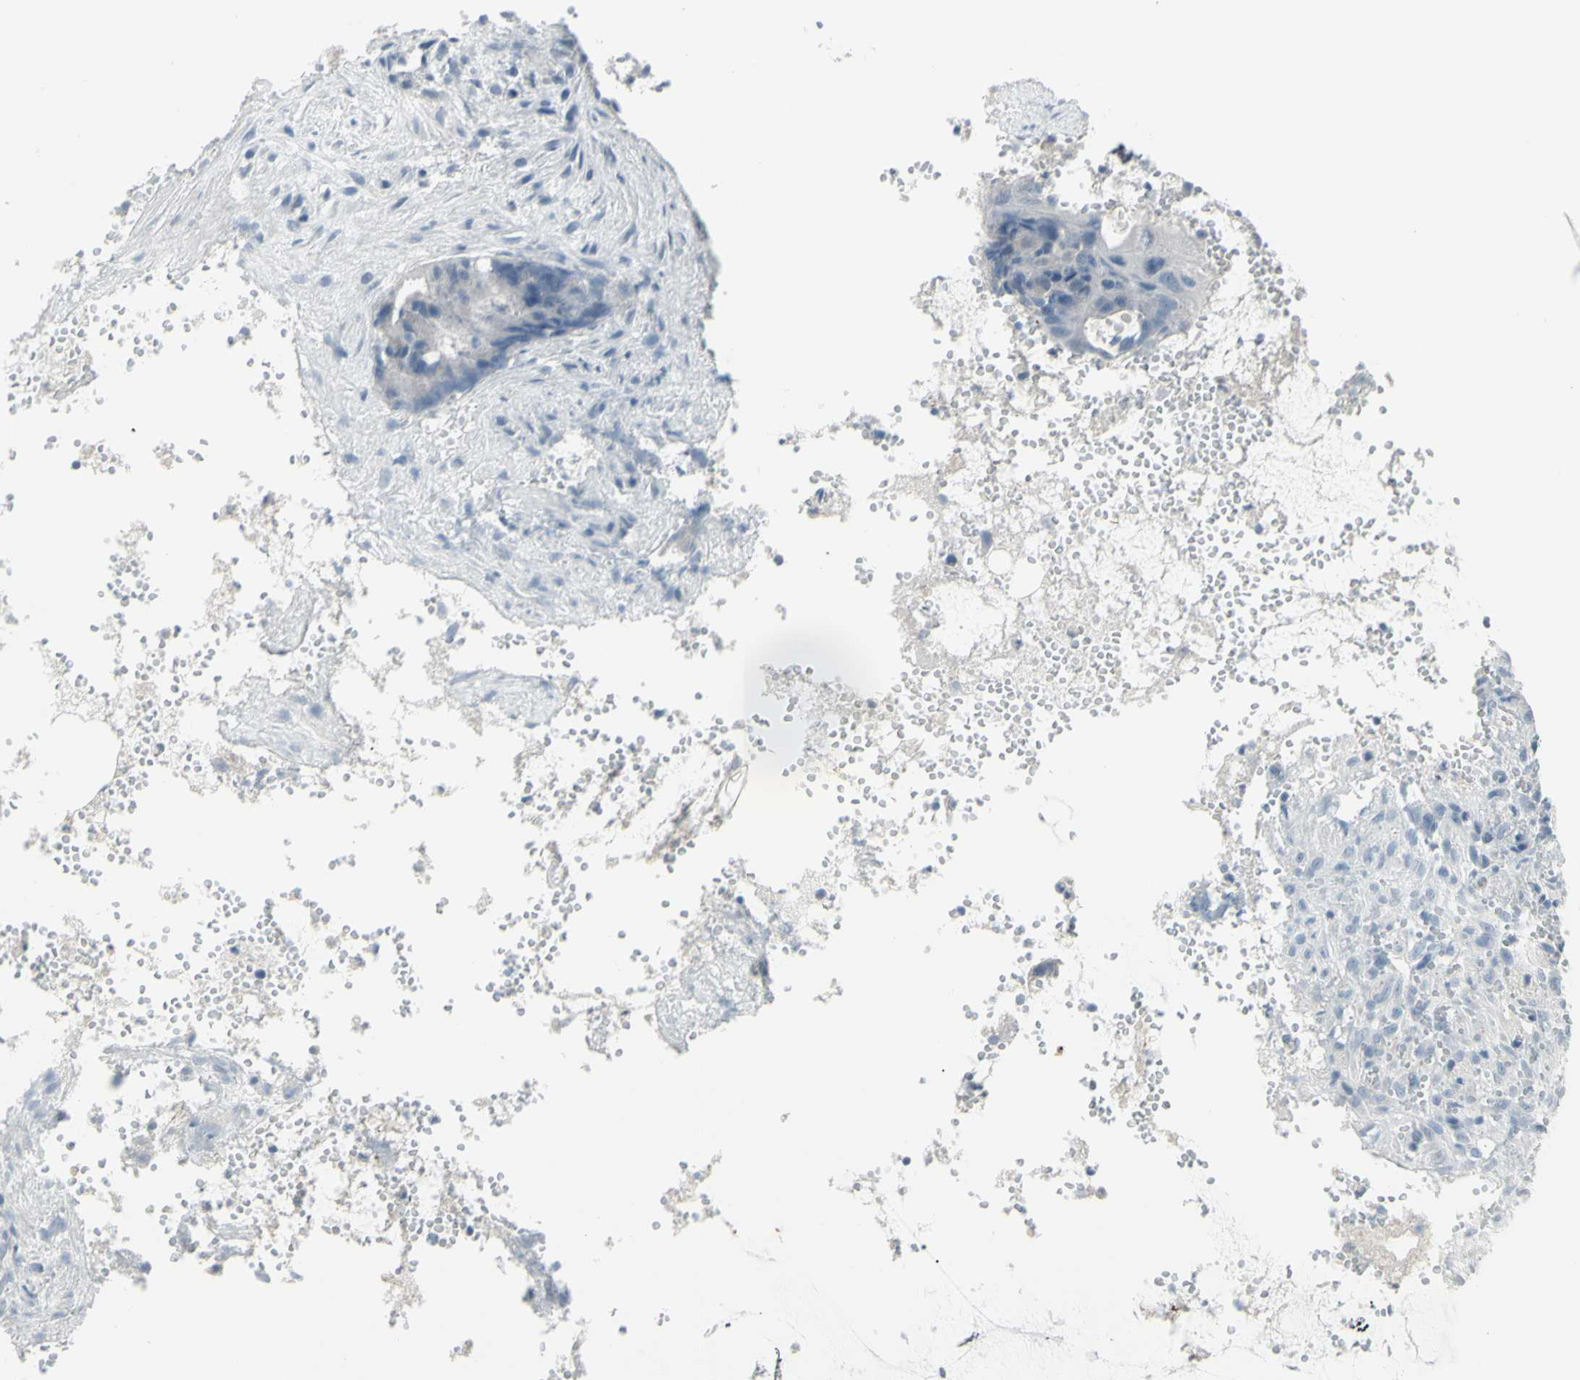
{"staining": {"intensity": "negative", "quantity": "none", "location": "none"}, "tissue": "colorectal cancer", "cell_type": "Tumor cells", "image_type": "cancer", "snomed": [{"axis": "morphology", "description": "Adenocarcinoma, NOS"}, {"axis": "topography", "description": "Colon"}], "caption": "Protein analysis of colorectal adenocarcinoma reveals no significant positivity in tumor cells.", "gene": "RAB3A", "patient": {"sex": "female", "age": 57}}